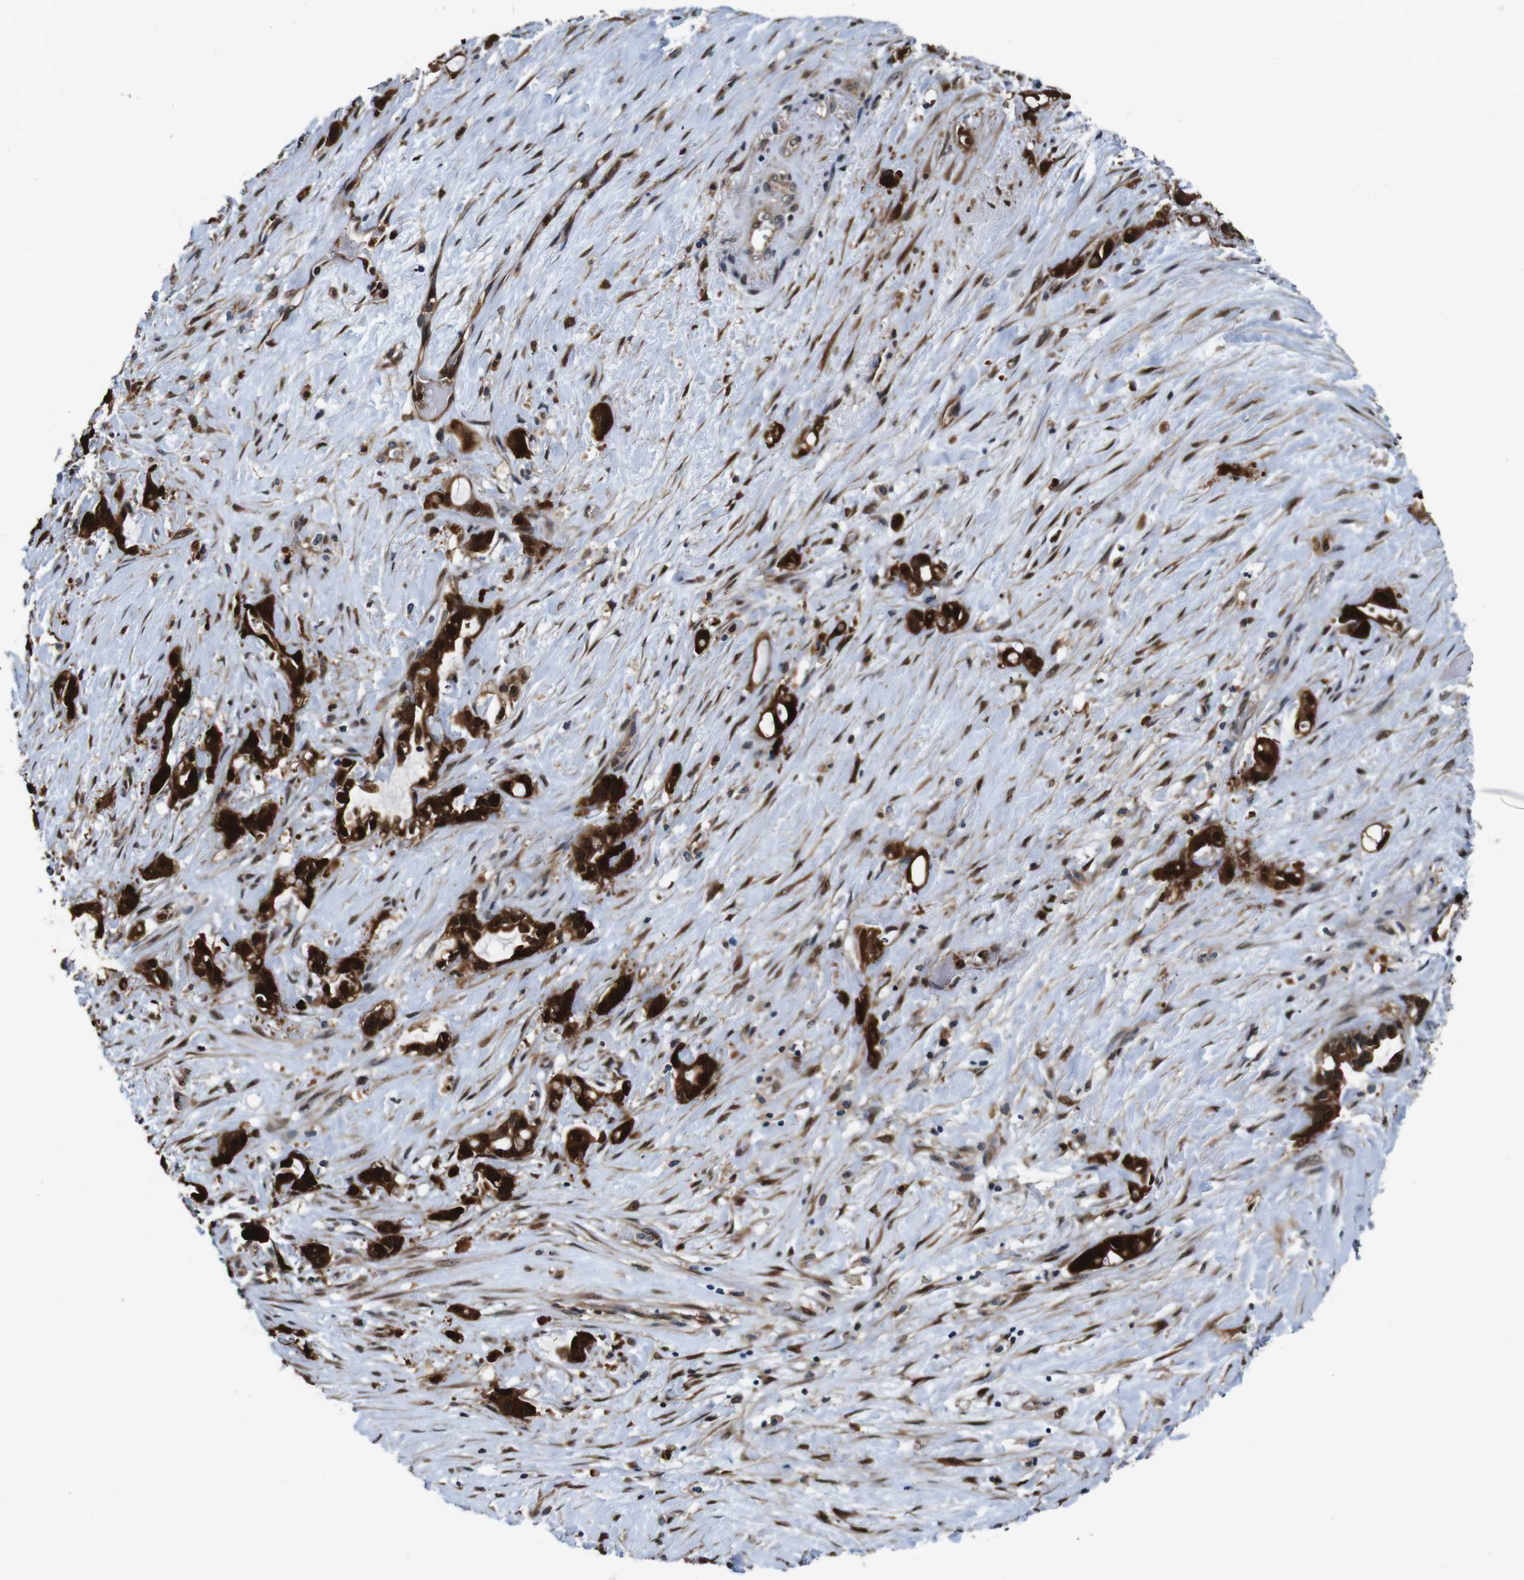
{"staining": {"intensity": "strong", "quantity": ">75%", "location": "cytoplasmic/membranous,nuclear"}, "tissue": "liver cancer", "cell_type": "Tumor cells", "image_type": "cancer", "snomed": [{"axis": "morphology", "description": "Cholangiocarcinoma"}, {"axis": "topography", "description": "Liver"}], "caption": "Liver cholangiocarcinoma stained for a protein (brown) displays strong cytoplasmic/membranous and nuclear positive positivity in approximately >75% of tumor cells.", "gene": "ANXA1", "patient": {"sex": "female", "age": 65}}